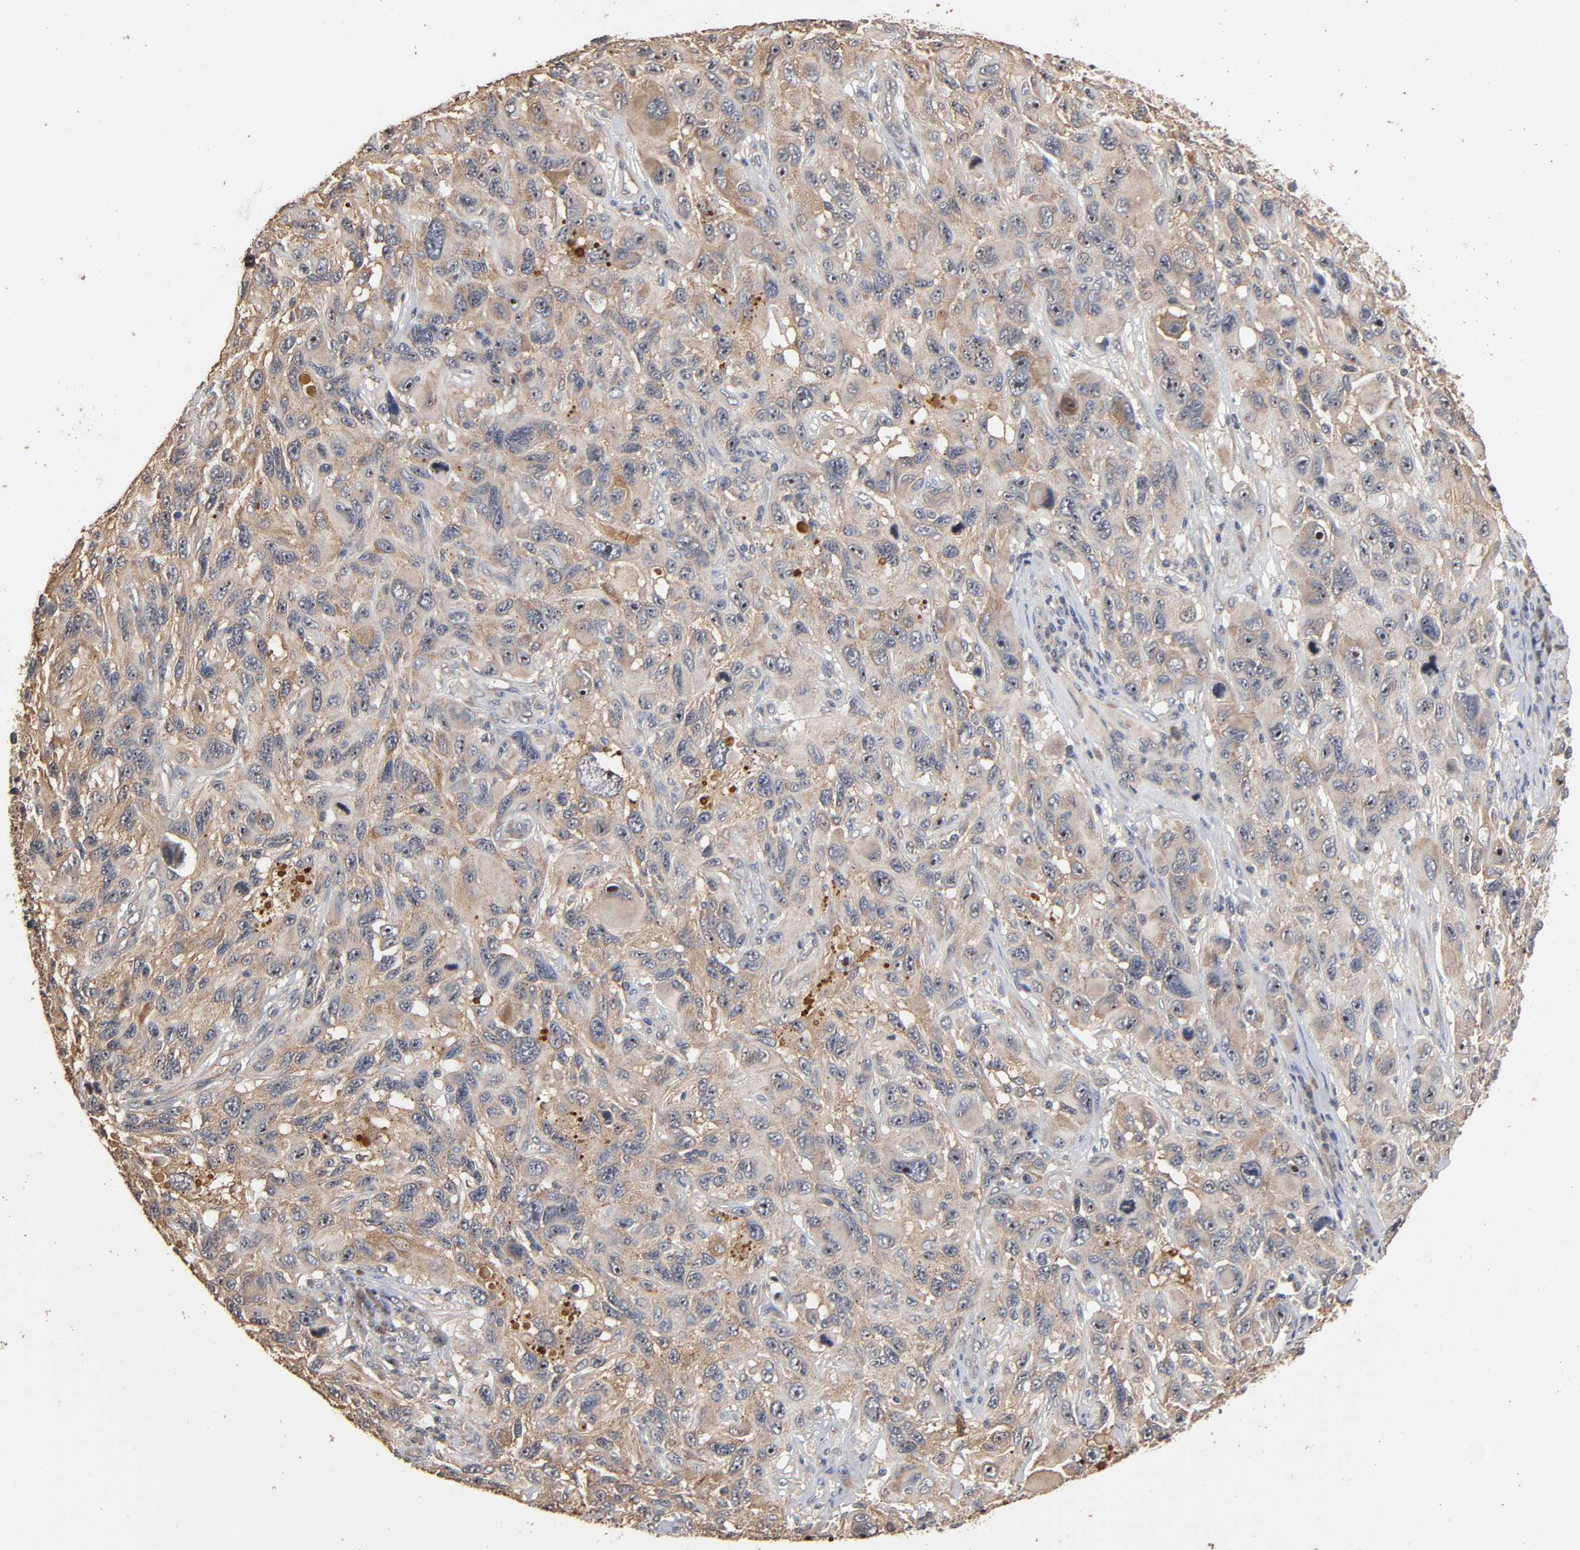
{"staining": {"intensity": "weak", "quantity": ">75%", "location": "cytoplasmic/membranous"}, "tissue": "melanoma", "cell_type": "Tumor cells", "image_type": "cancer", "snomed": [{"axis": "morphology", "description": "Malignant melanoma, NOS"}, {"axis": "topography", "description": "Skin"}], "caption": "Weak cytoplasmic/membranous protein staining is present in about >75% of tumor cells in malignant melanoma. The staining was performed using DAB (3,3'-diaminobenzidine), with brown indicating positive protein expression. Nuclei are stained blue with hematoxylin.", "gene": "ARHGEF7", "patient": {"sex": "male", "age": 53}}